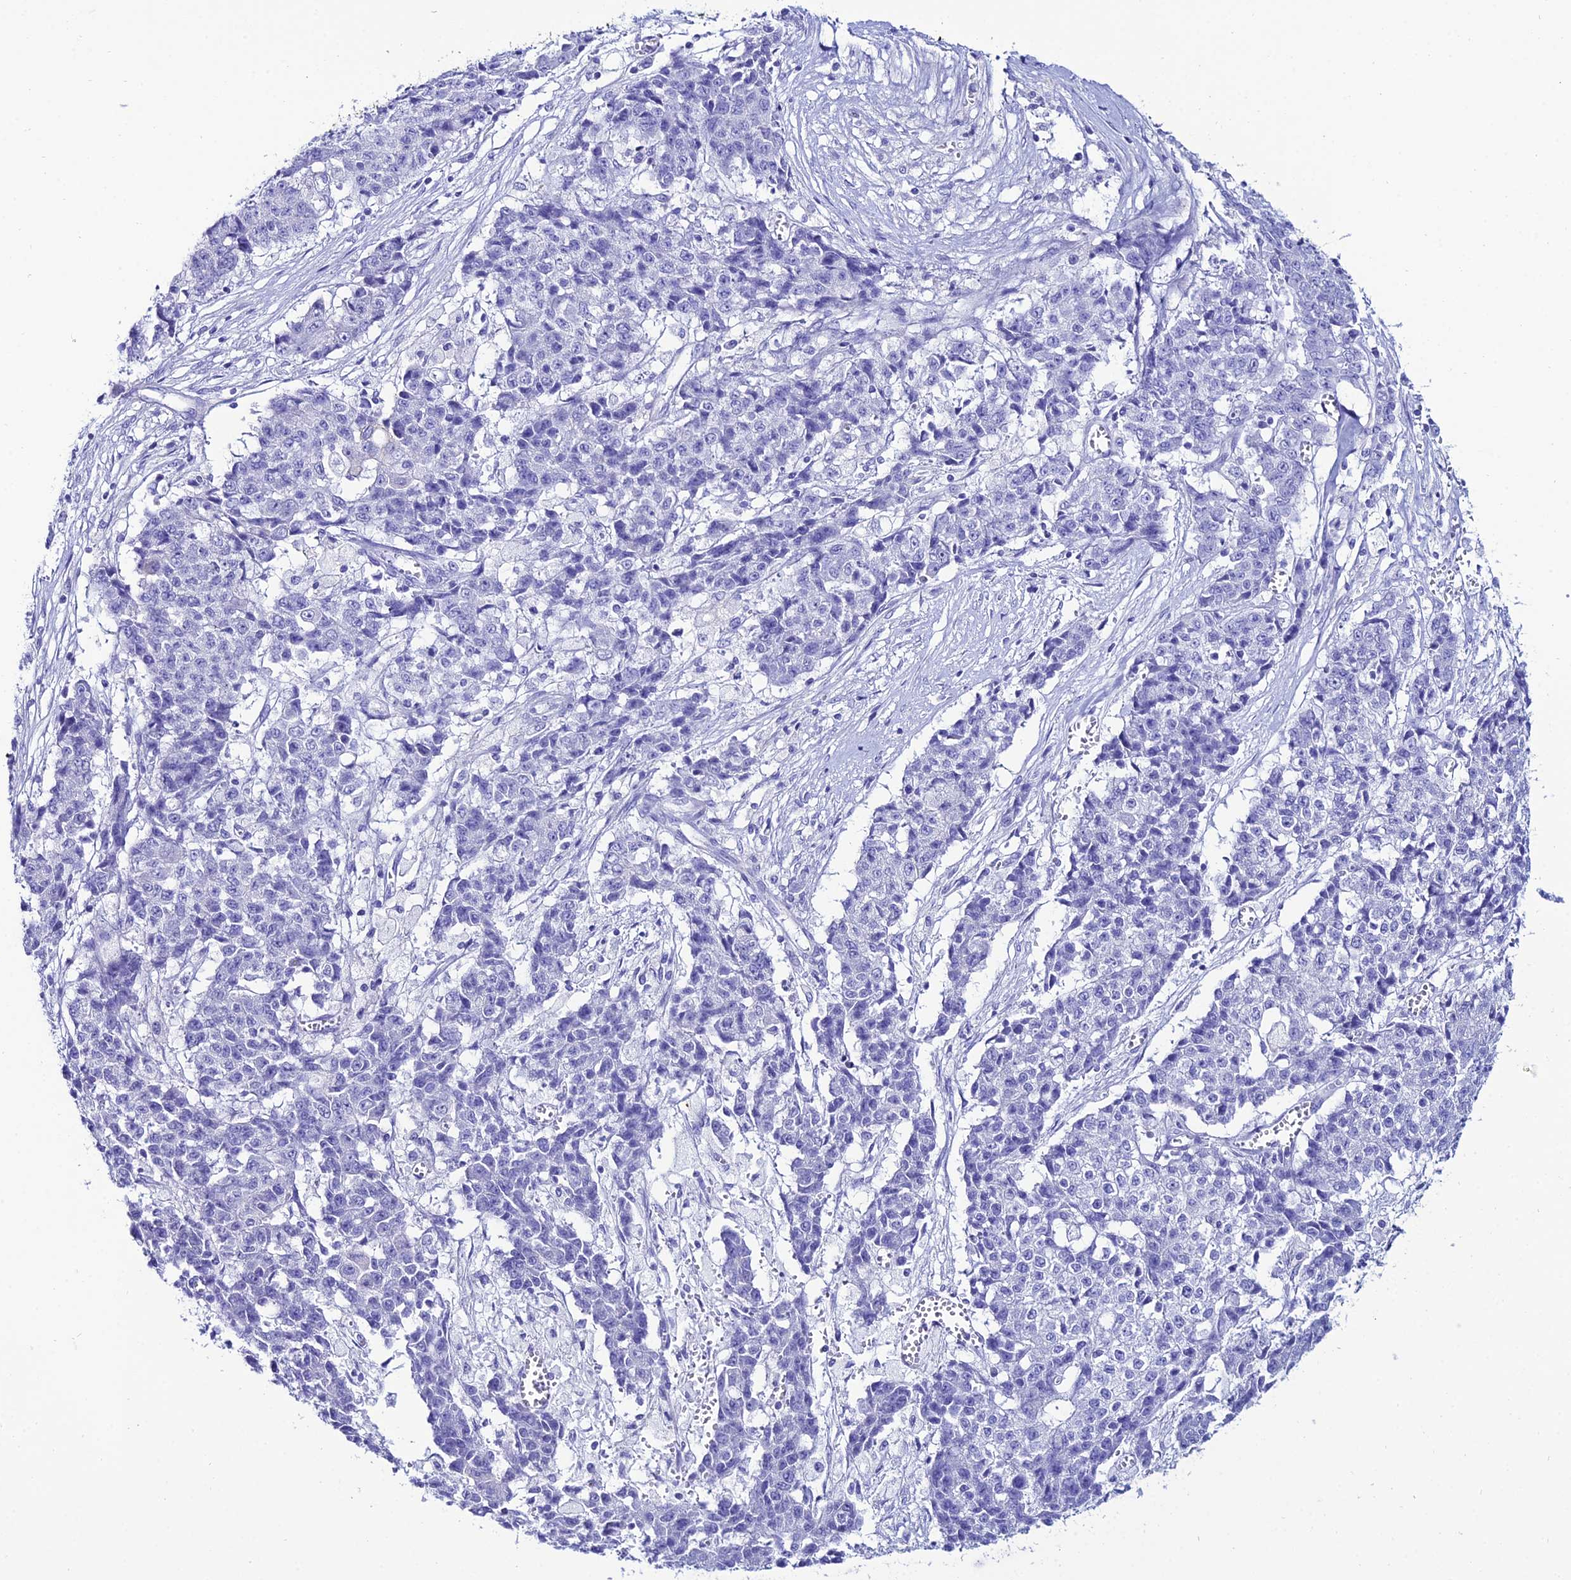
{"staining": {"intensity": "negative", "quantity": "none", "location": "none"}, "tissue": "ovarian cancer", "cell_type": "Tumor cells", "image_type": "cancer", "snomed": [{"axis": "morphology", "description": "Carcinoma, endometroid"}, {"axis": "topography", "description": "Ovary"}], "caption": "There is no significant positivity in tumor cells of ovarian cancer (endometroid carcinoma).", "gene": "OR4D5", "patient": {"sex": "female", "age": 42}}